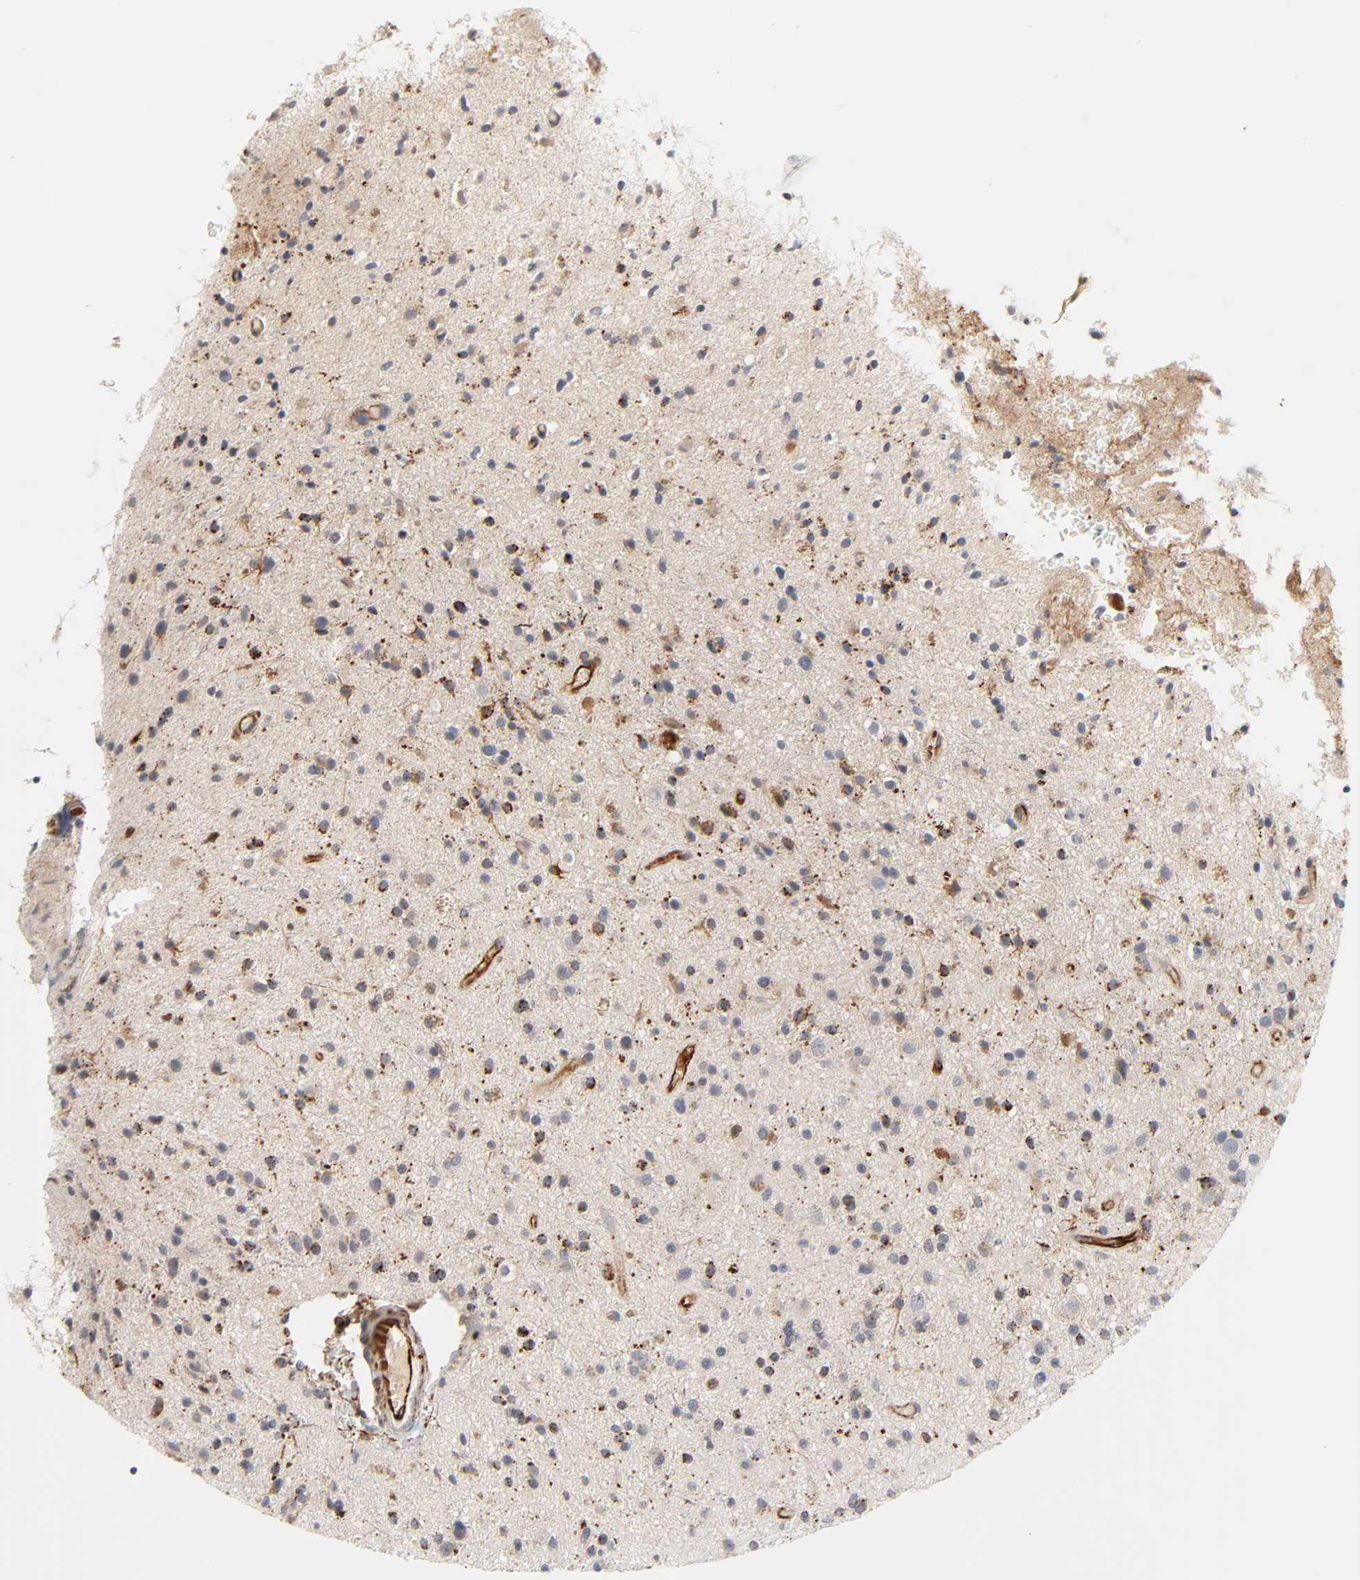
{"staining": {"intensity": "weak", "quantity": ">75%", "location": "cytoplasmic/membranous"}, "tissue": "glioma", "cell_type": "Tumor cells", "image_type": "cancer", "snomed": [{"axis": "morphology", "description": "Glioma, malignant, High grade"}, {"axis": "topography", "description": "Brain"}], "caption": "Protein staining reveals weak cytoplasmic/membranous expression in approximately >75% of tumor cells in malignant glioma (high-grade).", "gene": "REEP6", "patient": {"sex": "male", "age": 33}}